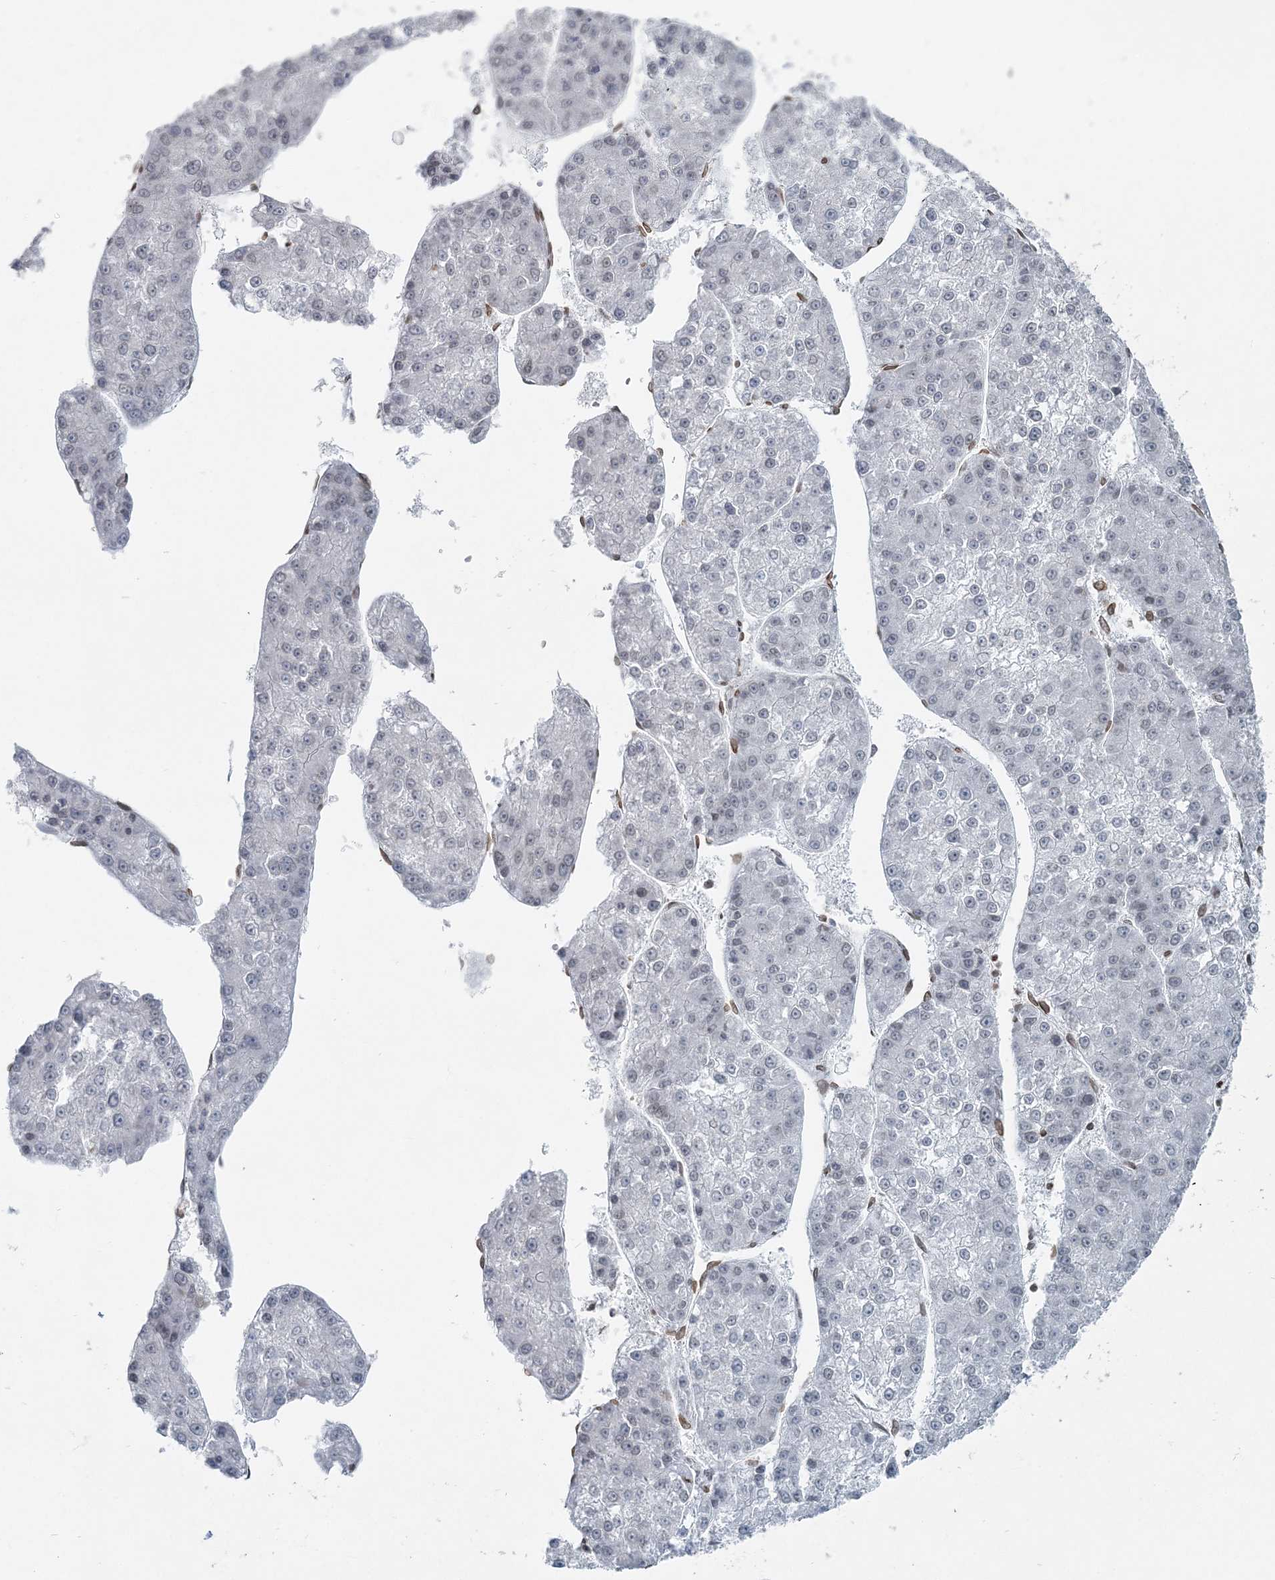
{"staining": {"intensity": "negative", "quantity": "none", "location": "none"}, "tissue": "liver cancer", "cell_type": "Tumor cells", "image_type": "cancer", "snomed": [{"axis": "morphology", "description": "Carcinoma, Hepatocellular, NOS"}, {"axis": "topography", "description": "Liver"}], "caption": "IHC histopathology image of human liver cancer (hepatocellular carcinoma) stained for a protein (brown), which demonstrates no staining in tumor cells. (Brightfield microscopy of DAB (3,3'-diaminobenzidine) immunohistochemistry (IHC) at high magnification).", "gene": "GJD4", "patient": {"sex": "female", "age": 73}}